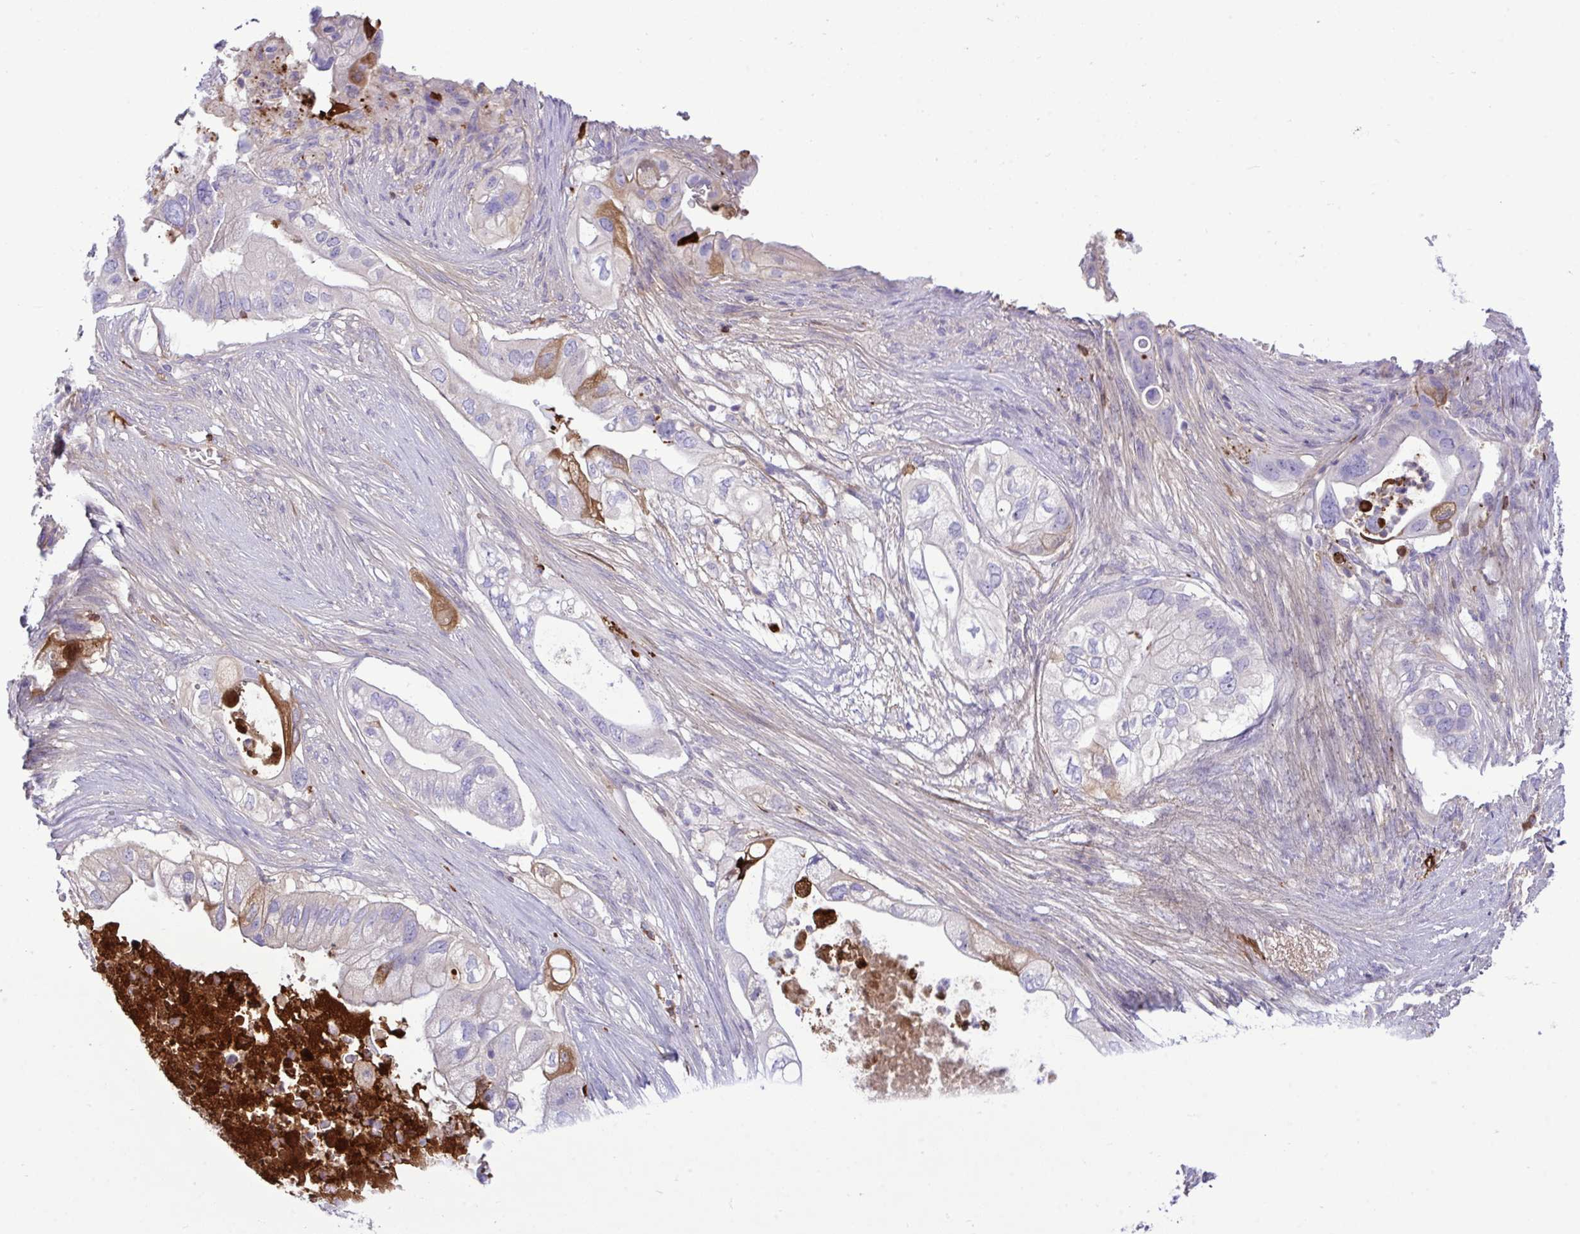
{"staining": {"intensity": "strong", "quantity": "<25%", "location": "cytoplasmic/membranous"}, "tissue": "pancreatic cancer", "cell_type": "Tumor cells", "image_type": "cancer", "snomed": [{"axis": "morphology", "description": "Adenocarcinoma, NOS"}, {"axis": "topography", "description": "Pancreas"}], "caption": "Adenocarcinoma (pancreatic) stained with DAB (3,3'-diaminobenzidine) immunohistochemistry displays medium levels of strong cytoplasmic/membranous expression in approximately <25% of tumor cells. (DAB IHC, brown staining for protein, blue staining for nuclei).", "gene": "F2", "patient": {"sex": "female", "age": 72}}